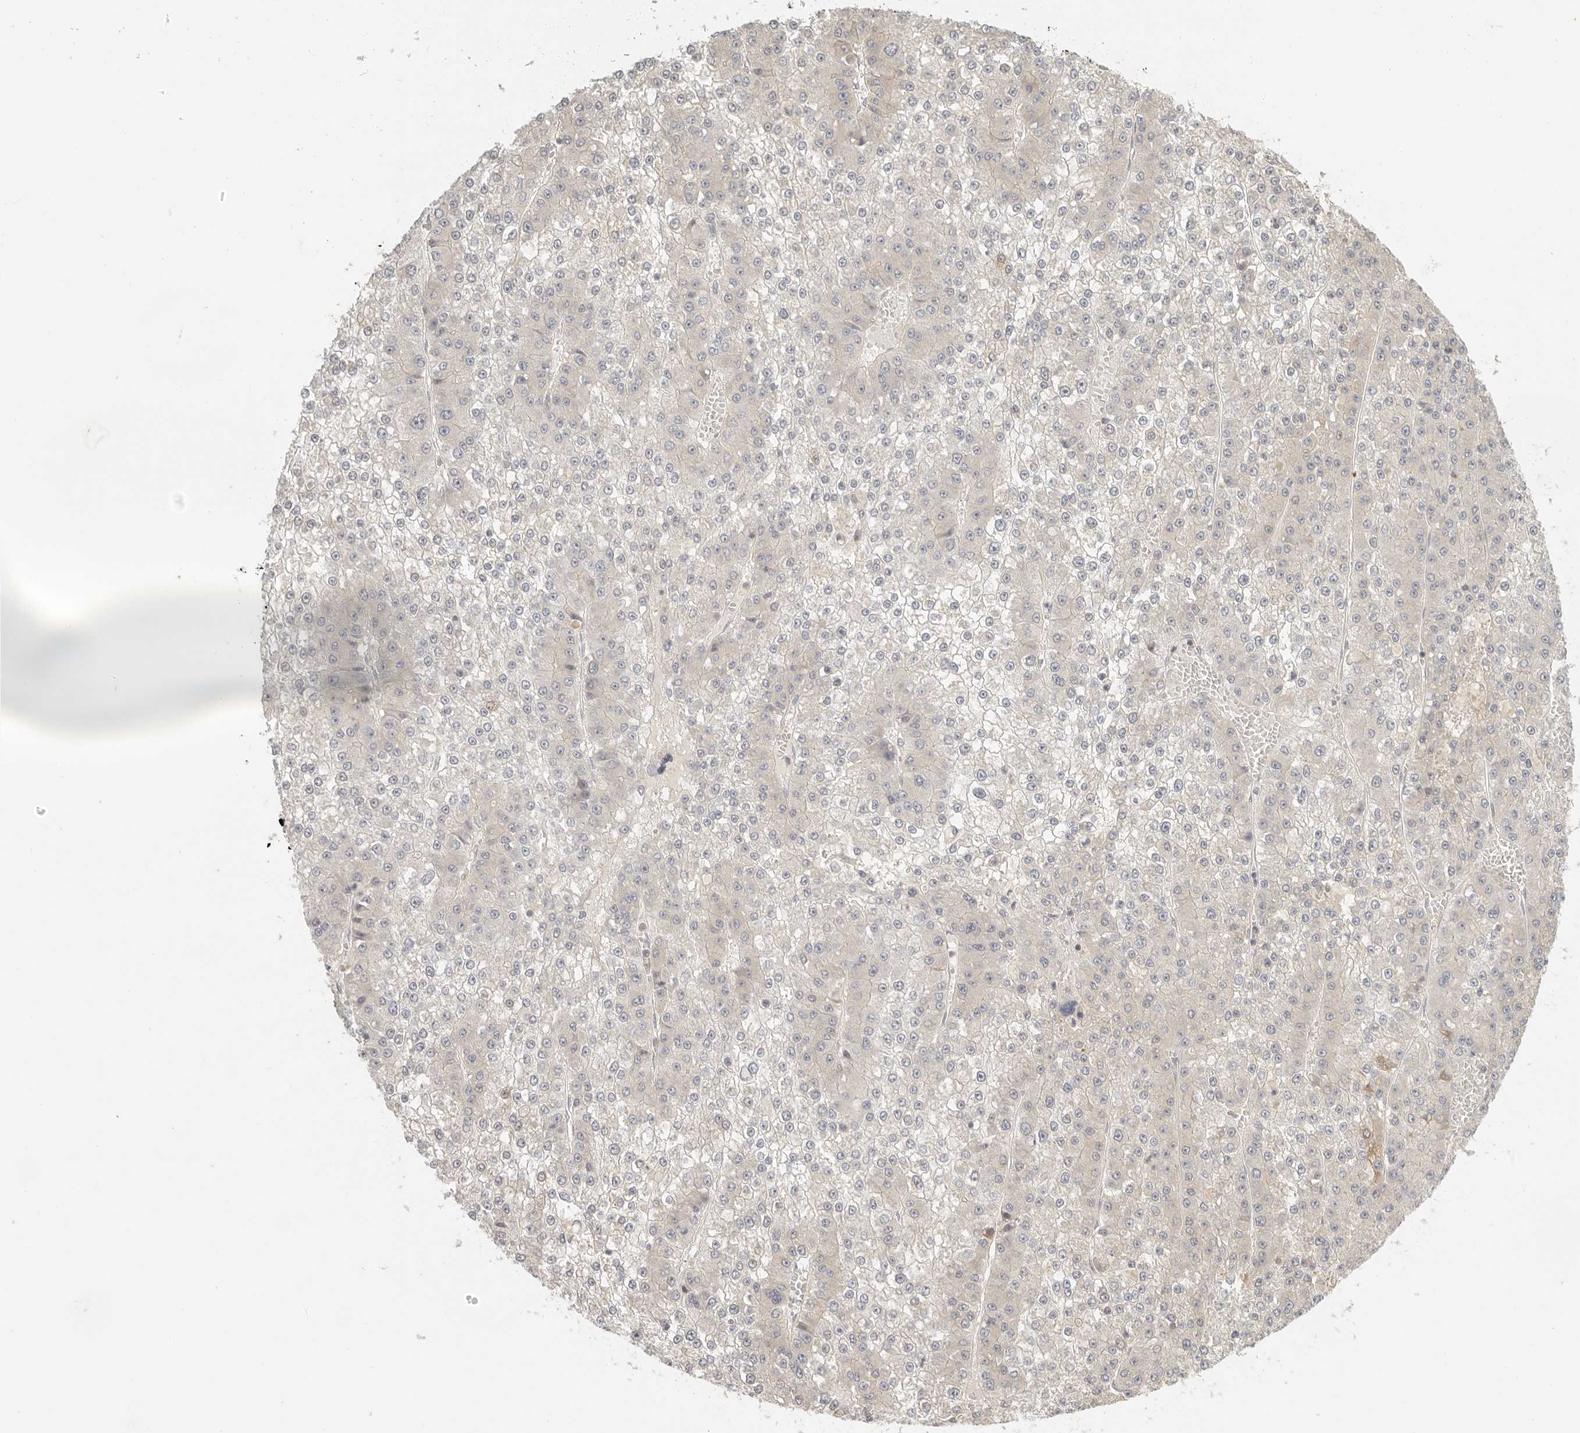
{"staining": {"intensity": "negative", "quantity": "none", "location": "none"}, "tissue": "liver cancer", "cell_type": "Tumor cells", "image_type": "cancer", "snomed": [{"axis": "morphology", "description": "Carcinoma, Hepatocellular, NOS"}, {"axis": "topography", "description": "Liver"}], "caption": "Immunohistochemistry of human liver hepatocellular carcinoma shows no staining in tumor cells.", "gene": "AHDC1", "patient": {"sex": "female", "age": 73}}